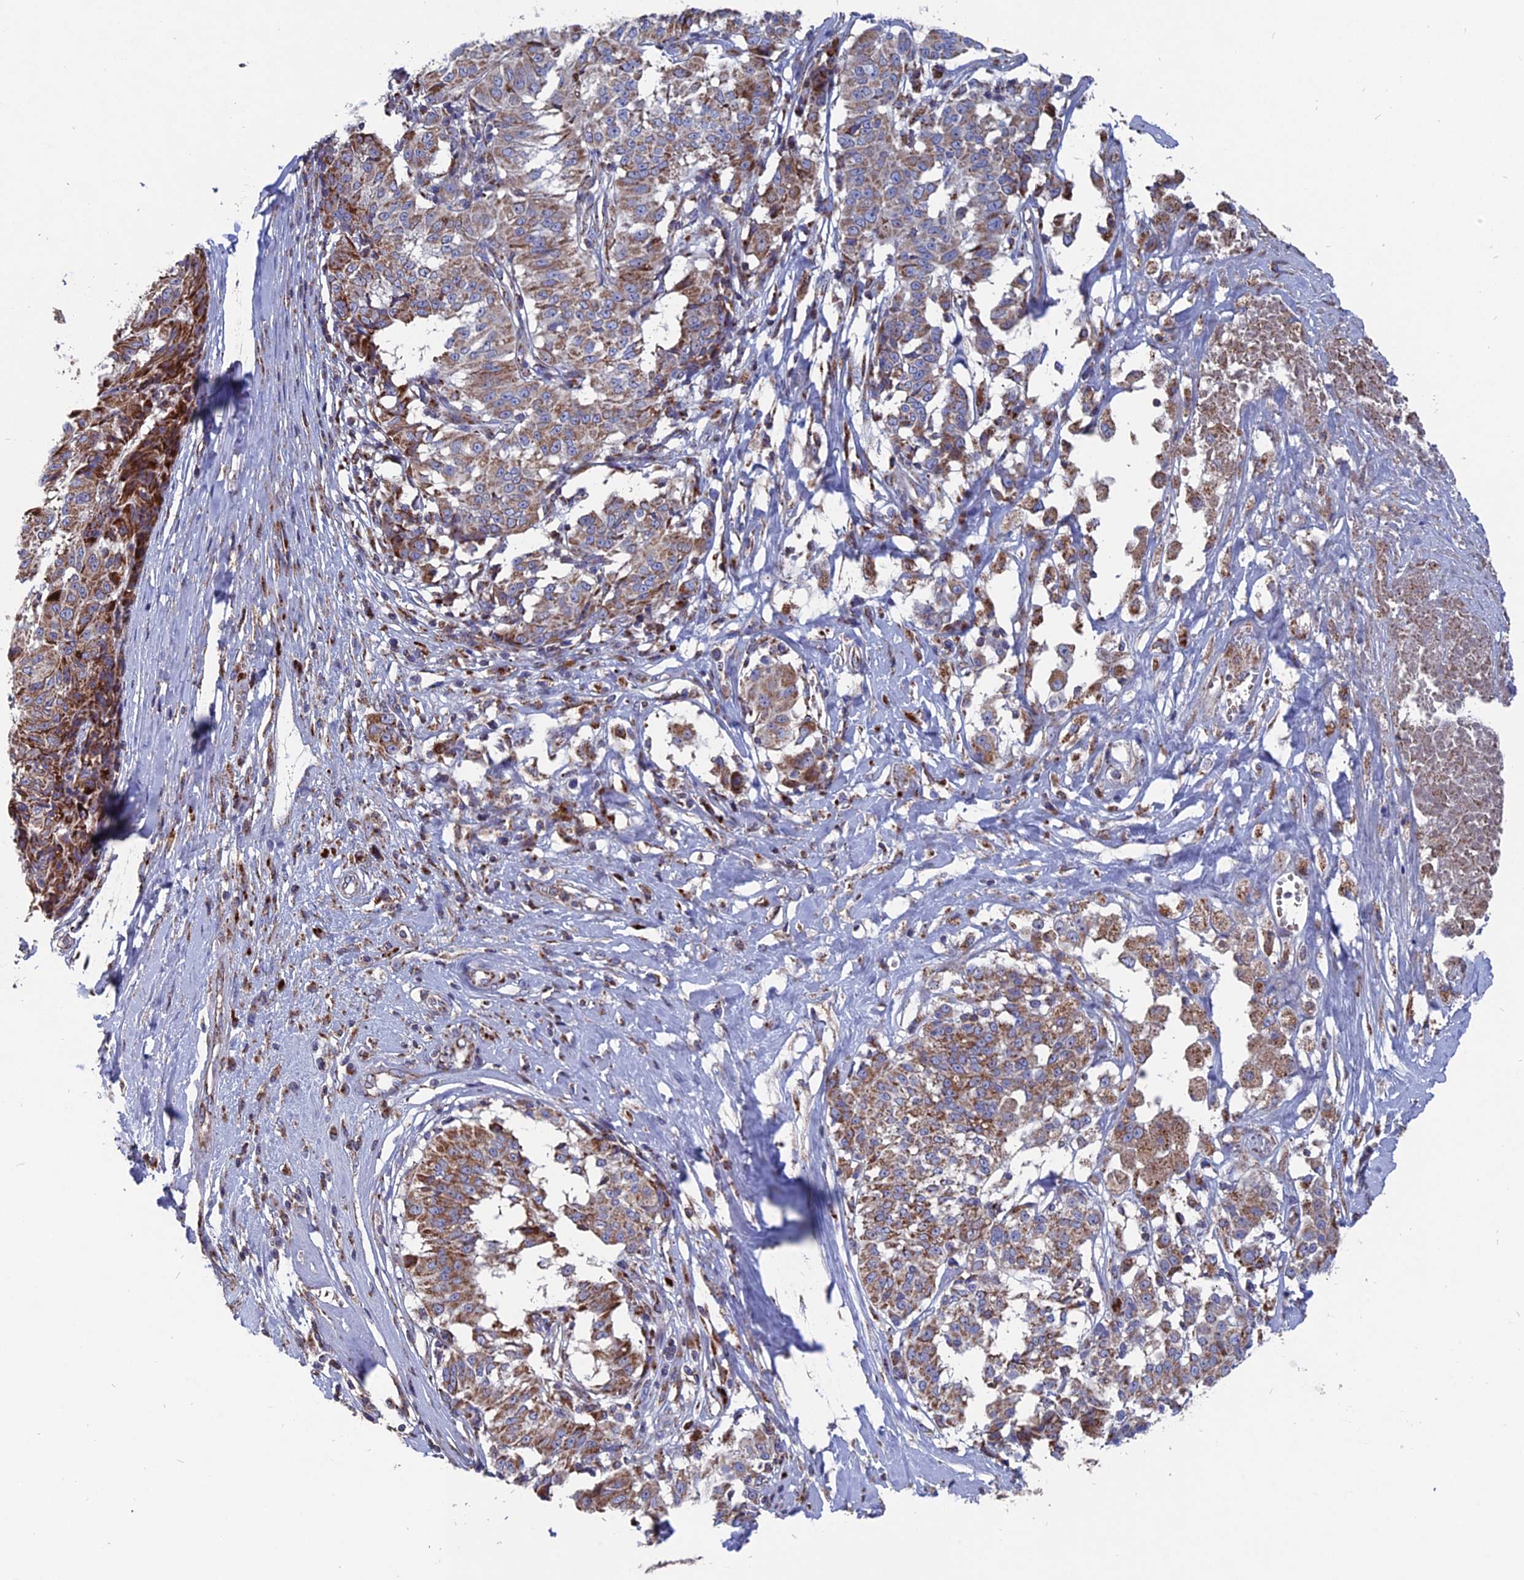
{"staining": {"intensity": "moderate", "quantity": ">75%", "location": "cytoplasmic/membranous"}, "tissue": "melanoma", "cell_type": "Tumor cells", "image_type": "cancer", "snomed": [{"axis": "morphology", "description": "Malignant melanoma, NOS"}, {"axis": "topography", "description": "Skin"}], "caption": "A medium amount of moderate cytoplasmic/membranous staining is identified in about >75% of tumor cells in malignant melanoma tissue. (brown staining indicates protein expression, while blue staining denotes nuclei).", "gene": "TGFA", "patient": {"sex": "female", "age": 72}}